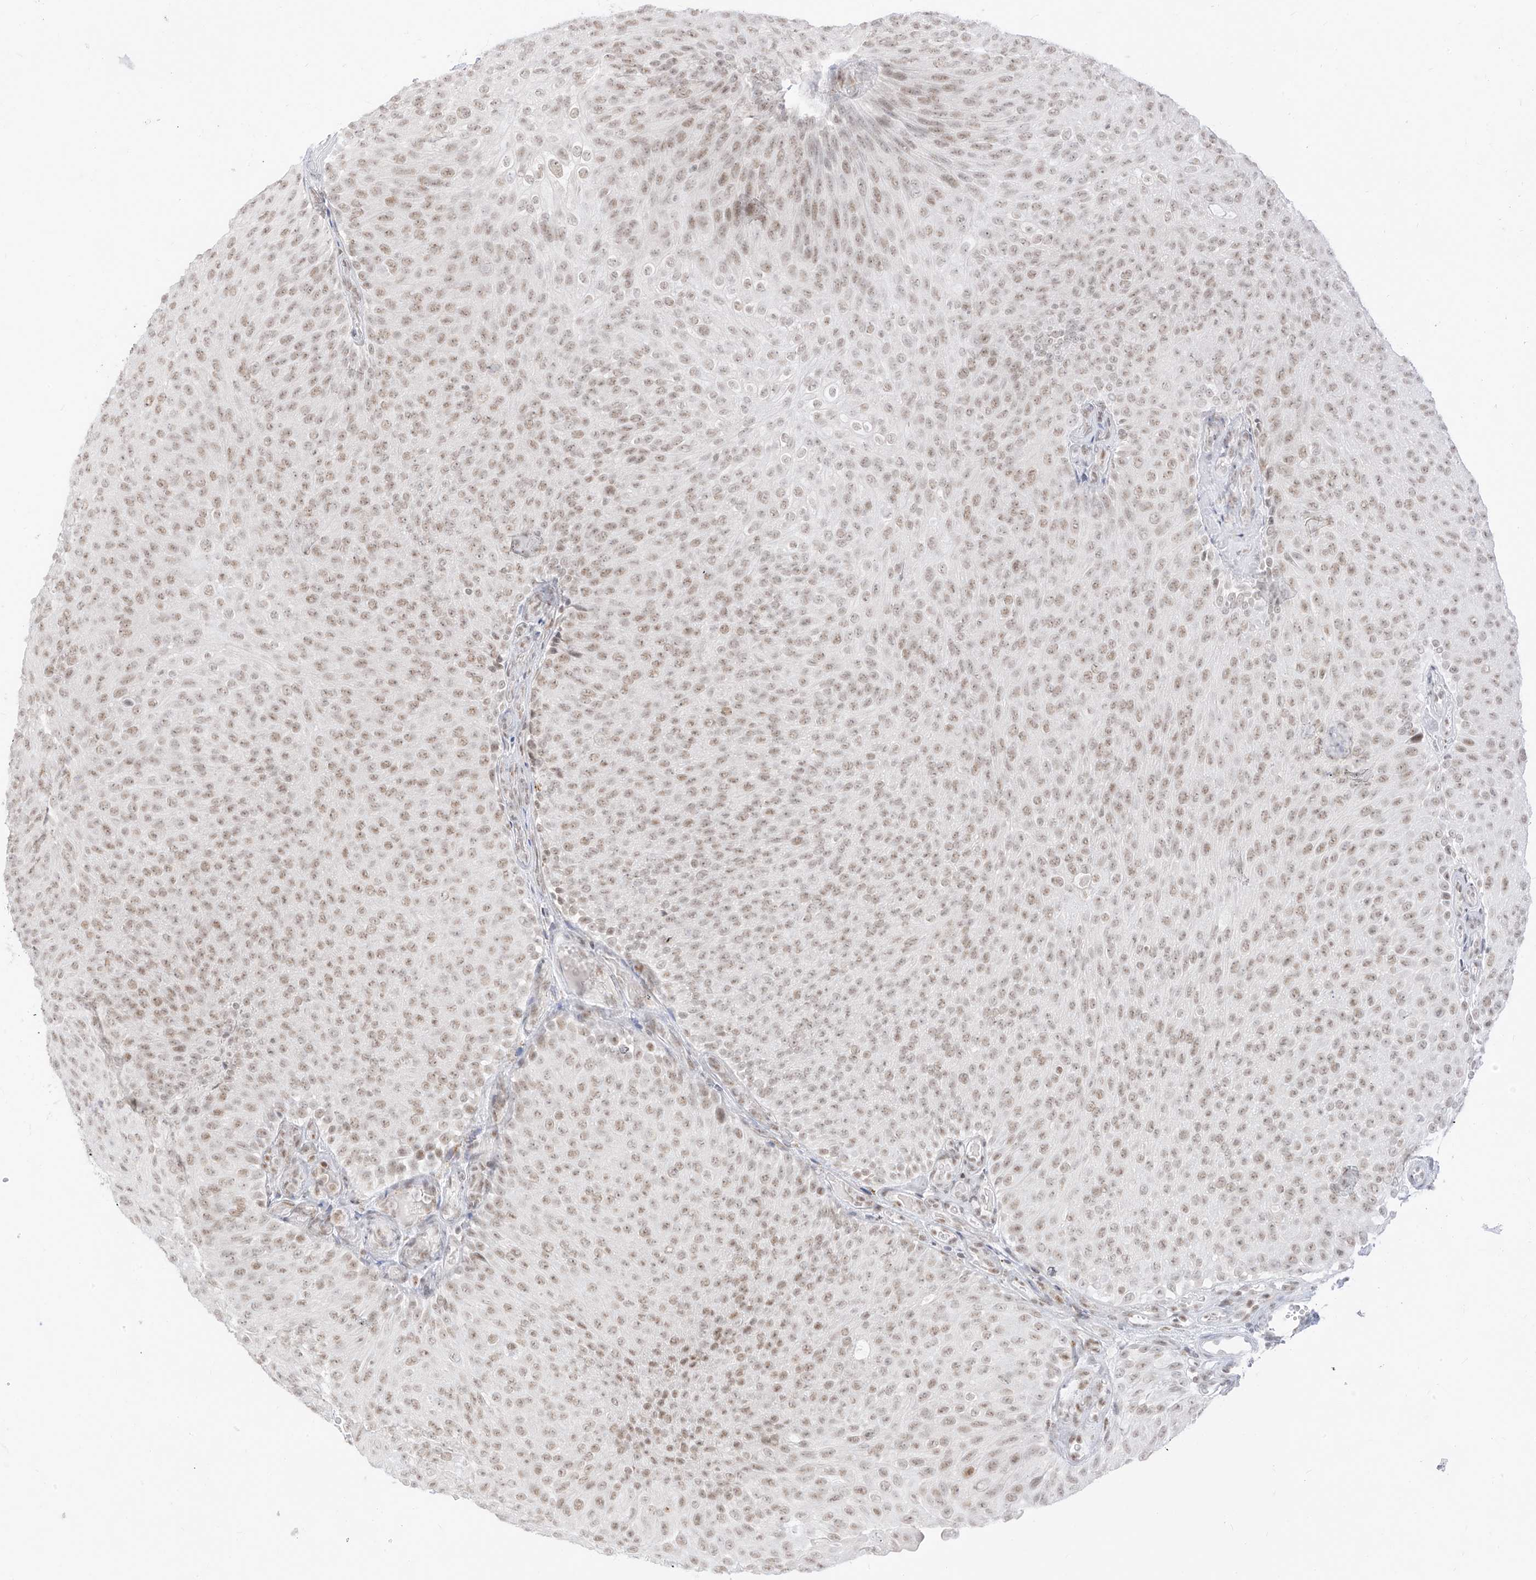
{"staining": {"intensity": "weak", "quantity": ">75%", "location": "nuclear"}, "tissue": "urothelial cancer", "cell_type": "Tumor cells", "image_type": "cancer", "snomed": [{"axis": "morphology", "description": "Urothelial carcinoma, Low grade"}, {"axis": "topography", "description": "Urinary bladder"}], "caption": "A high-resolution histopathology image shows immunohistochemistry (IHC) staining of low-grade urothelial carcinoma, which displays weak nuclear expression in approximately >75% of tumor cells.", "gene": "SUPT5H", "patient": {"sex": "male", "age": 78}}